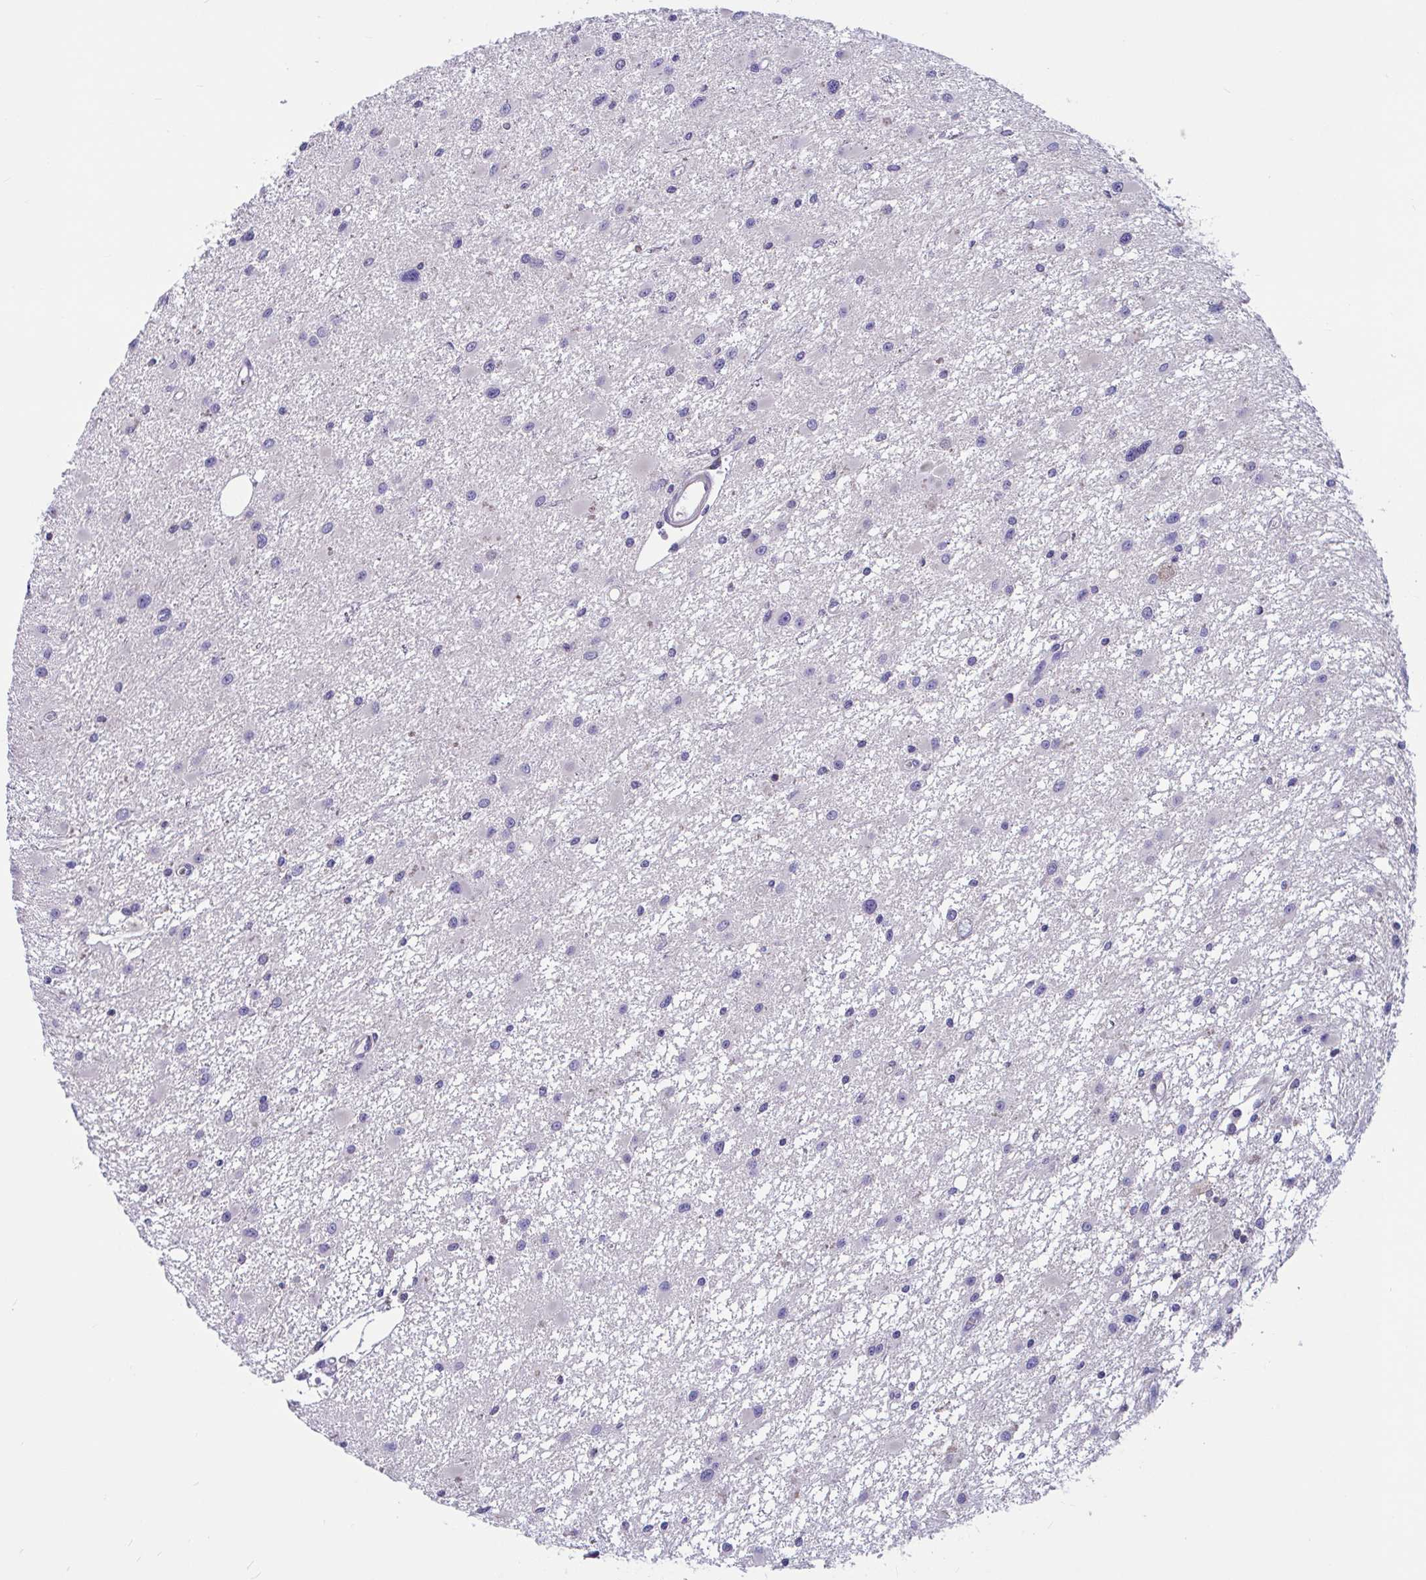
{"staining": {"intensity": "negative", "quantity": "none", "location": "none"}, "tissue": "glioma", "cell_type": "Tumor cells", "image_type": "cancer", "snomed": [{"axis": "morphology", "description": "Glioma, malignant, High grade"}, {"axis": "topography", "description": "Brain"}], "caption": "Glioma stained for a protein using immunohistochemistry (IHC) displays no positivity tumor cells.", "gene": "WBP1", "patient": {"sex": "male", "age": 54}}